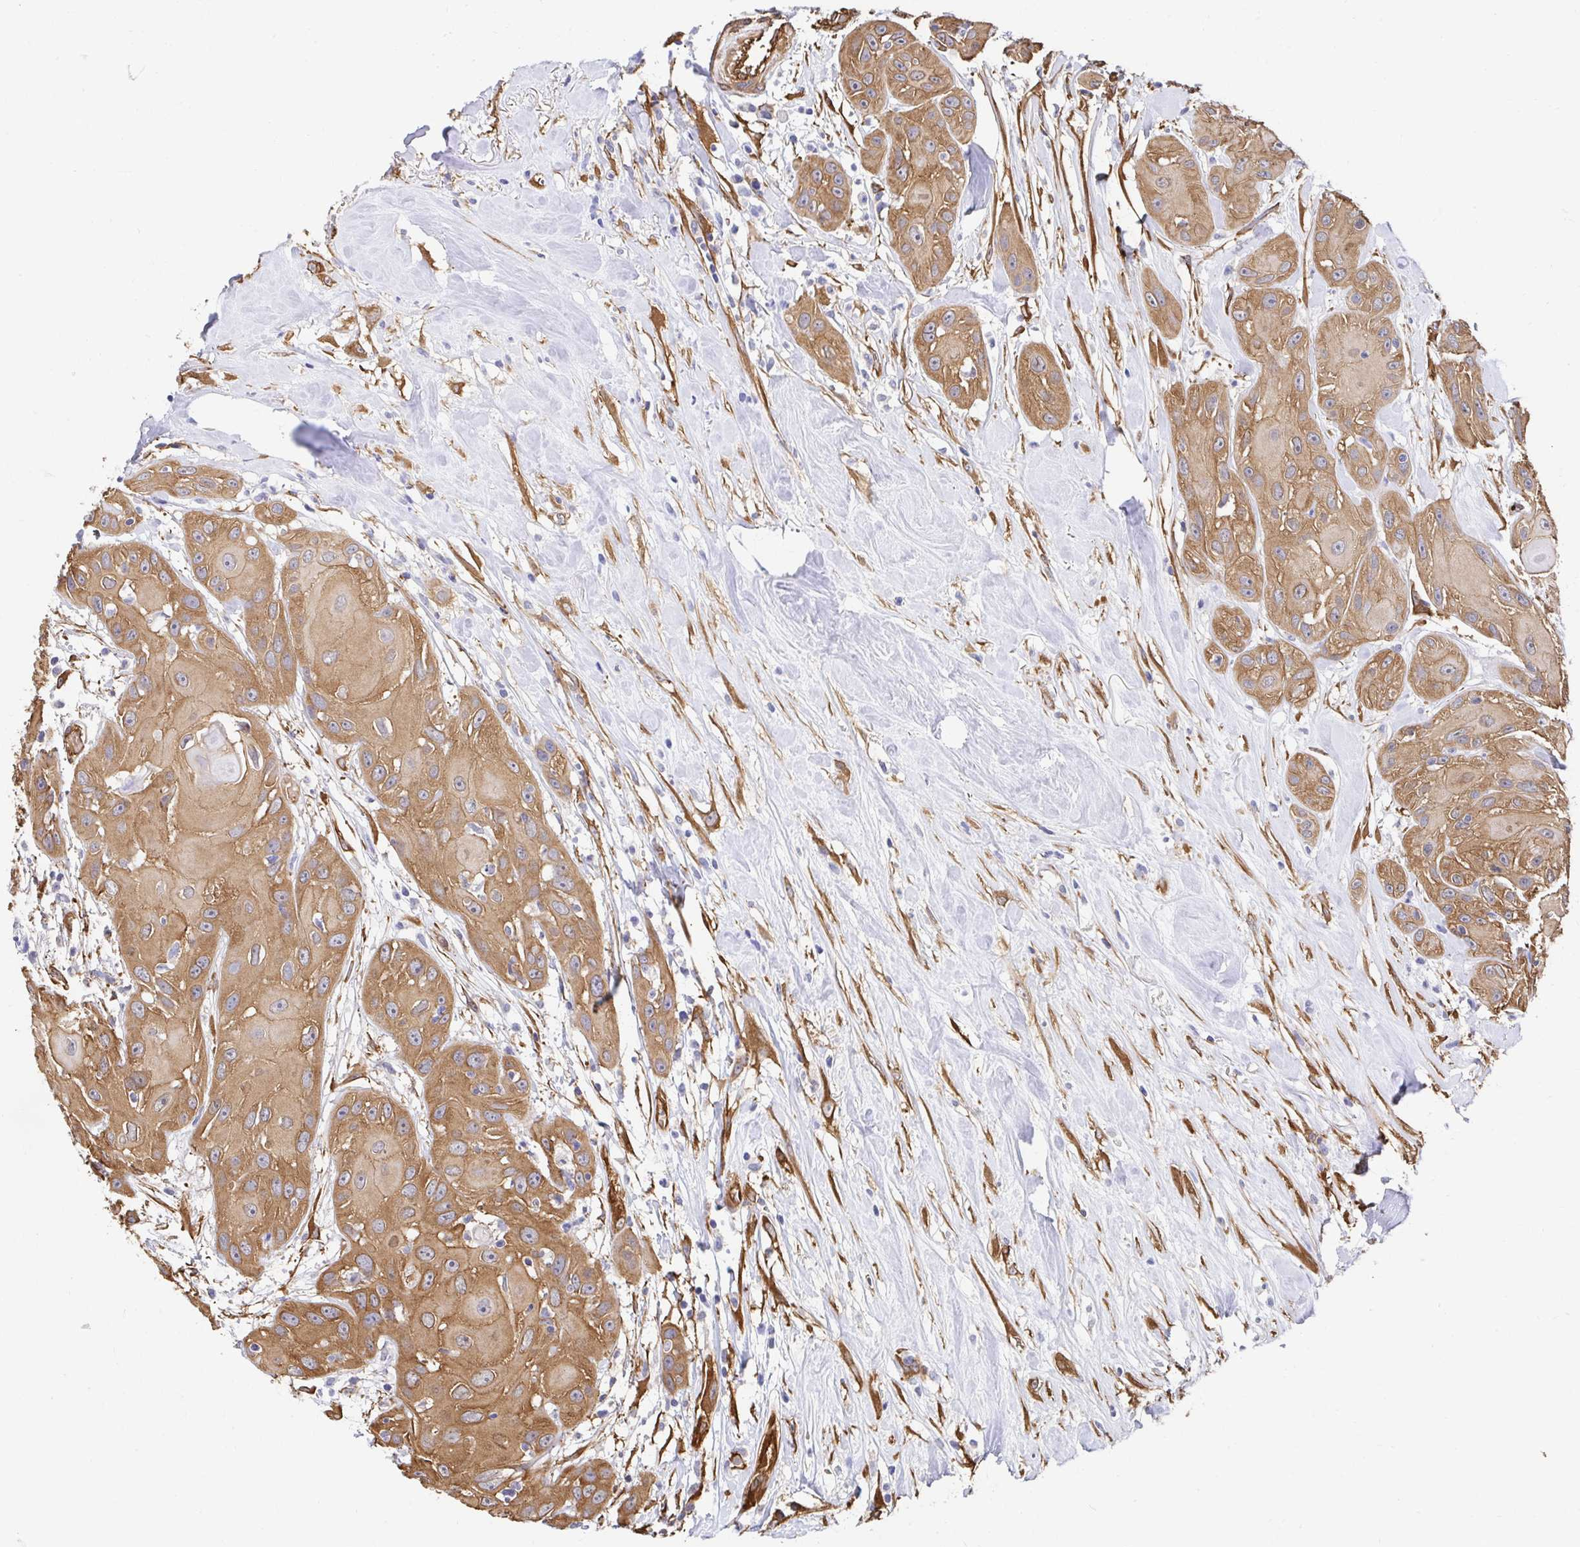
{"staining": {"intensity": "moderate", "quantity": ">75%", "location": "cytoplasmic/membranous"}, "tissue": "head and neck cancer", "cell_type": "Tumor cells", "image_type": "cancer", "snomed": [{"axis": "morphology", "description": "Squamous cell carcinoma, NOS"}, {"axis": "topography", "description": "Oral tissue"}, {"axis": "topography", "description": "Head-Neck"}], "caption": "Immunohistochemistry histopathology image of squamous cell carcinoma (head and neck) stained for a protein (brown), which exhibits medium levels of moderate cytoplasmic/membranous expression in approximately >75% of tumor cells.", "gene": "CTTN", "patient": {"sex": "male", "age": 77}}